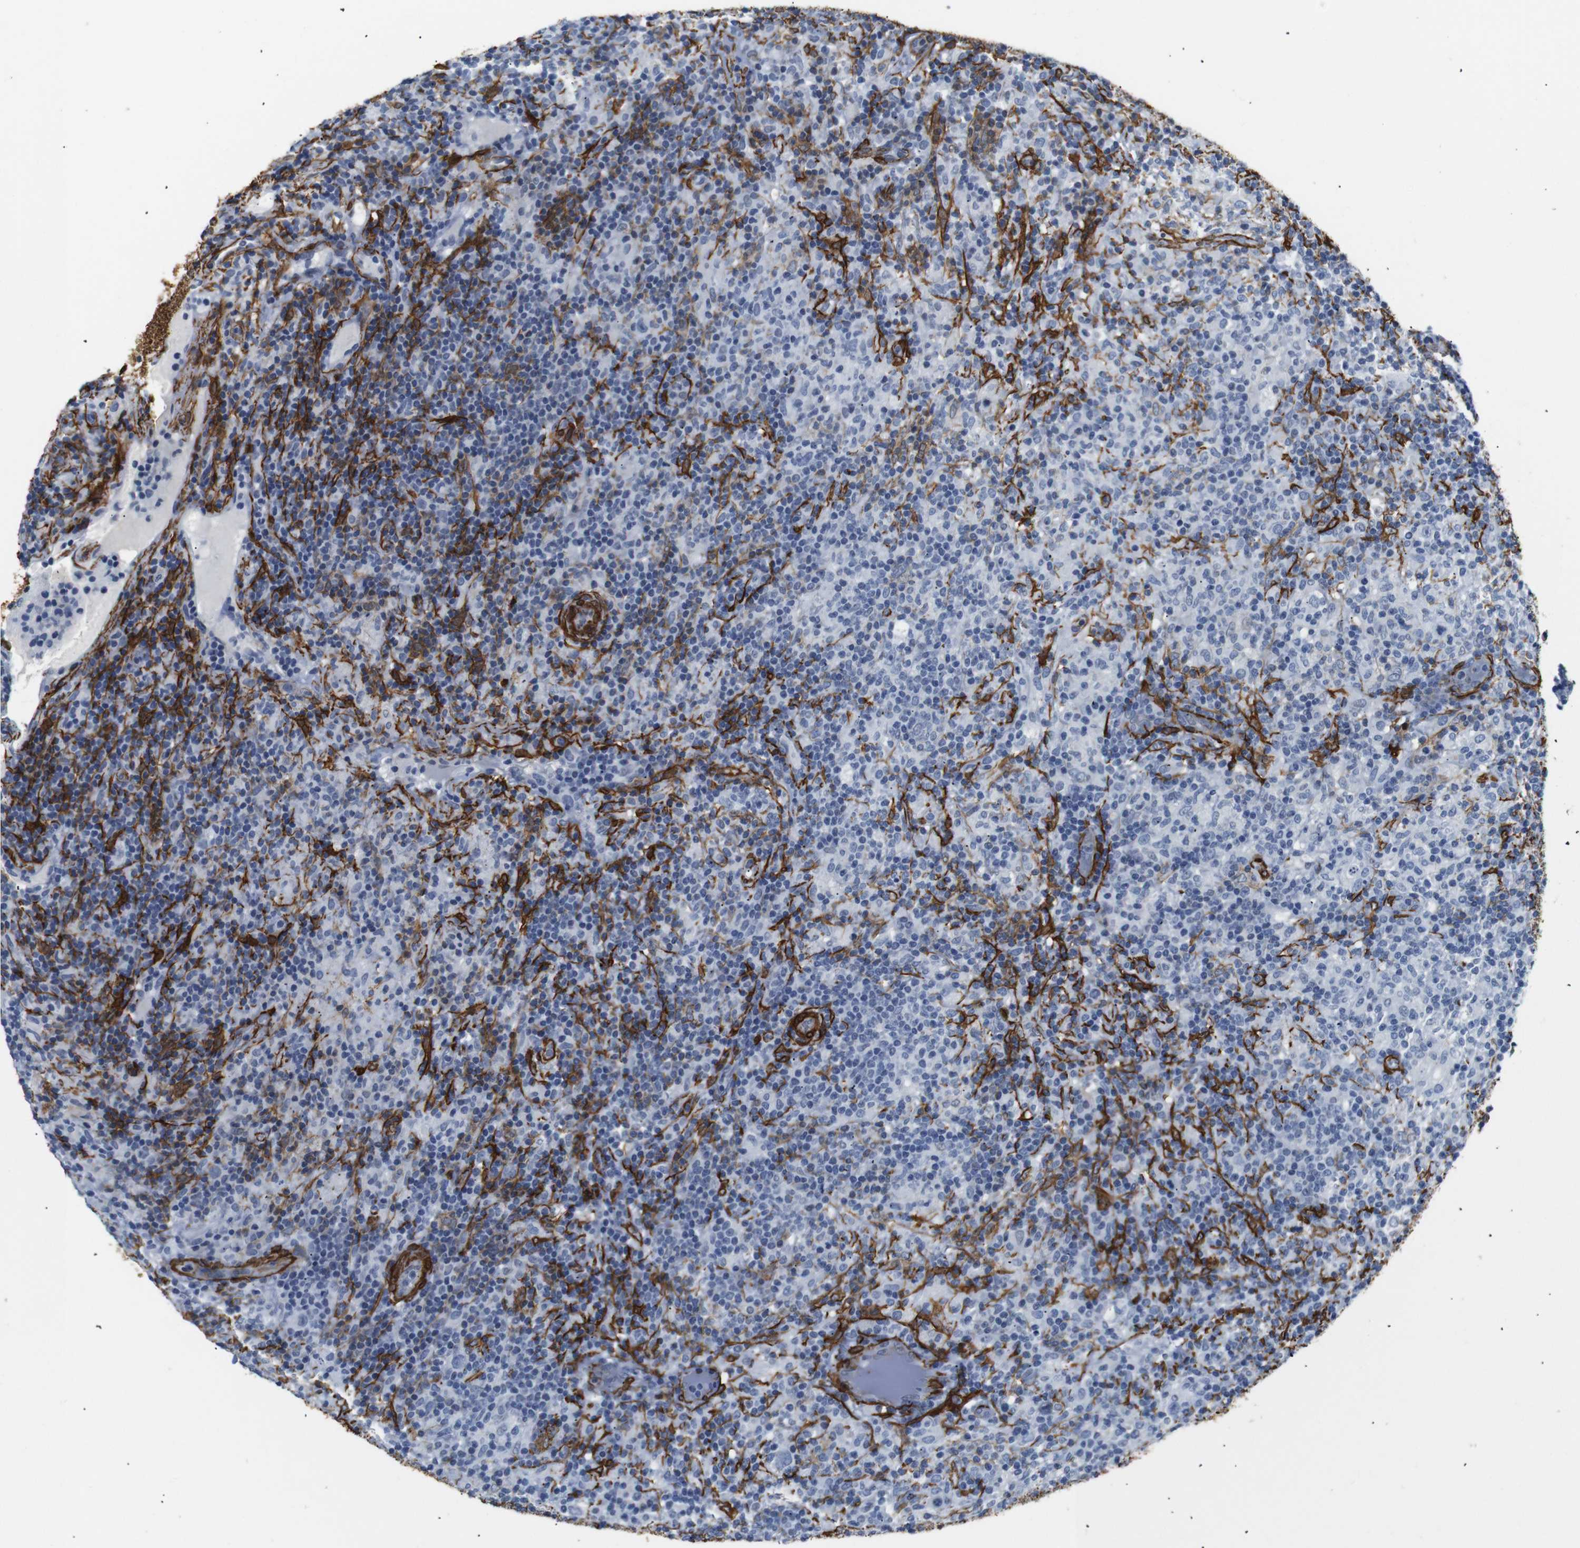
{"staining": {"intensity": "negative", "quantity": "none", "location": "none"}, "tissue": "lymphoma", "cell_type": "Tumor cells", "image_type": "cancer", "snomed": [{"axis": "morphology", "description": "Hodgkin's disease, NOS"}, {"axis": "topography", "description": "Lymph node"}], "caption": "Protein analysis of lymphoma displays no significant staining in tumor cells.", "gene": "ACTA2", "patient": {"sex": "male", "age": 70}}